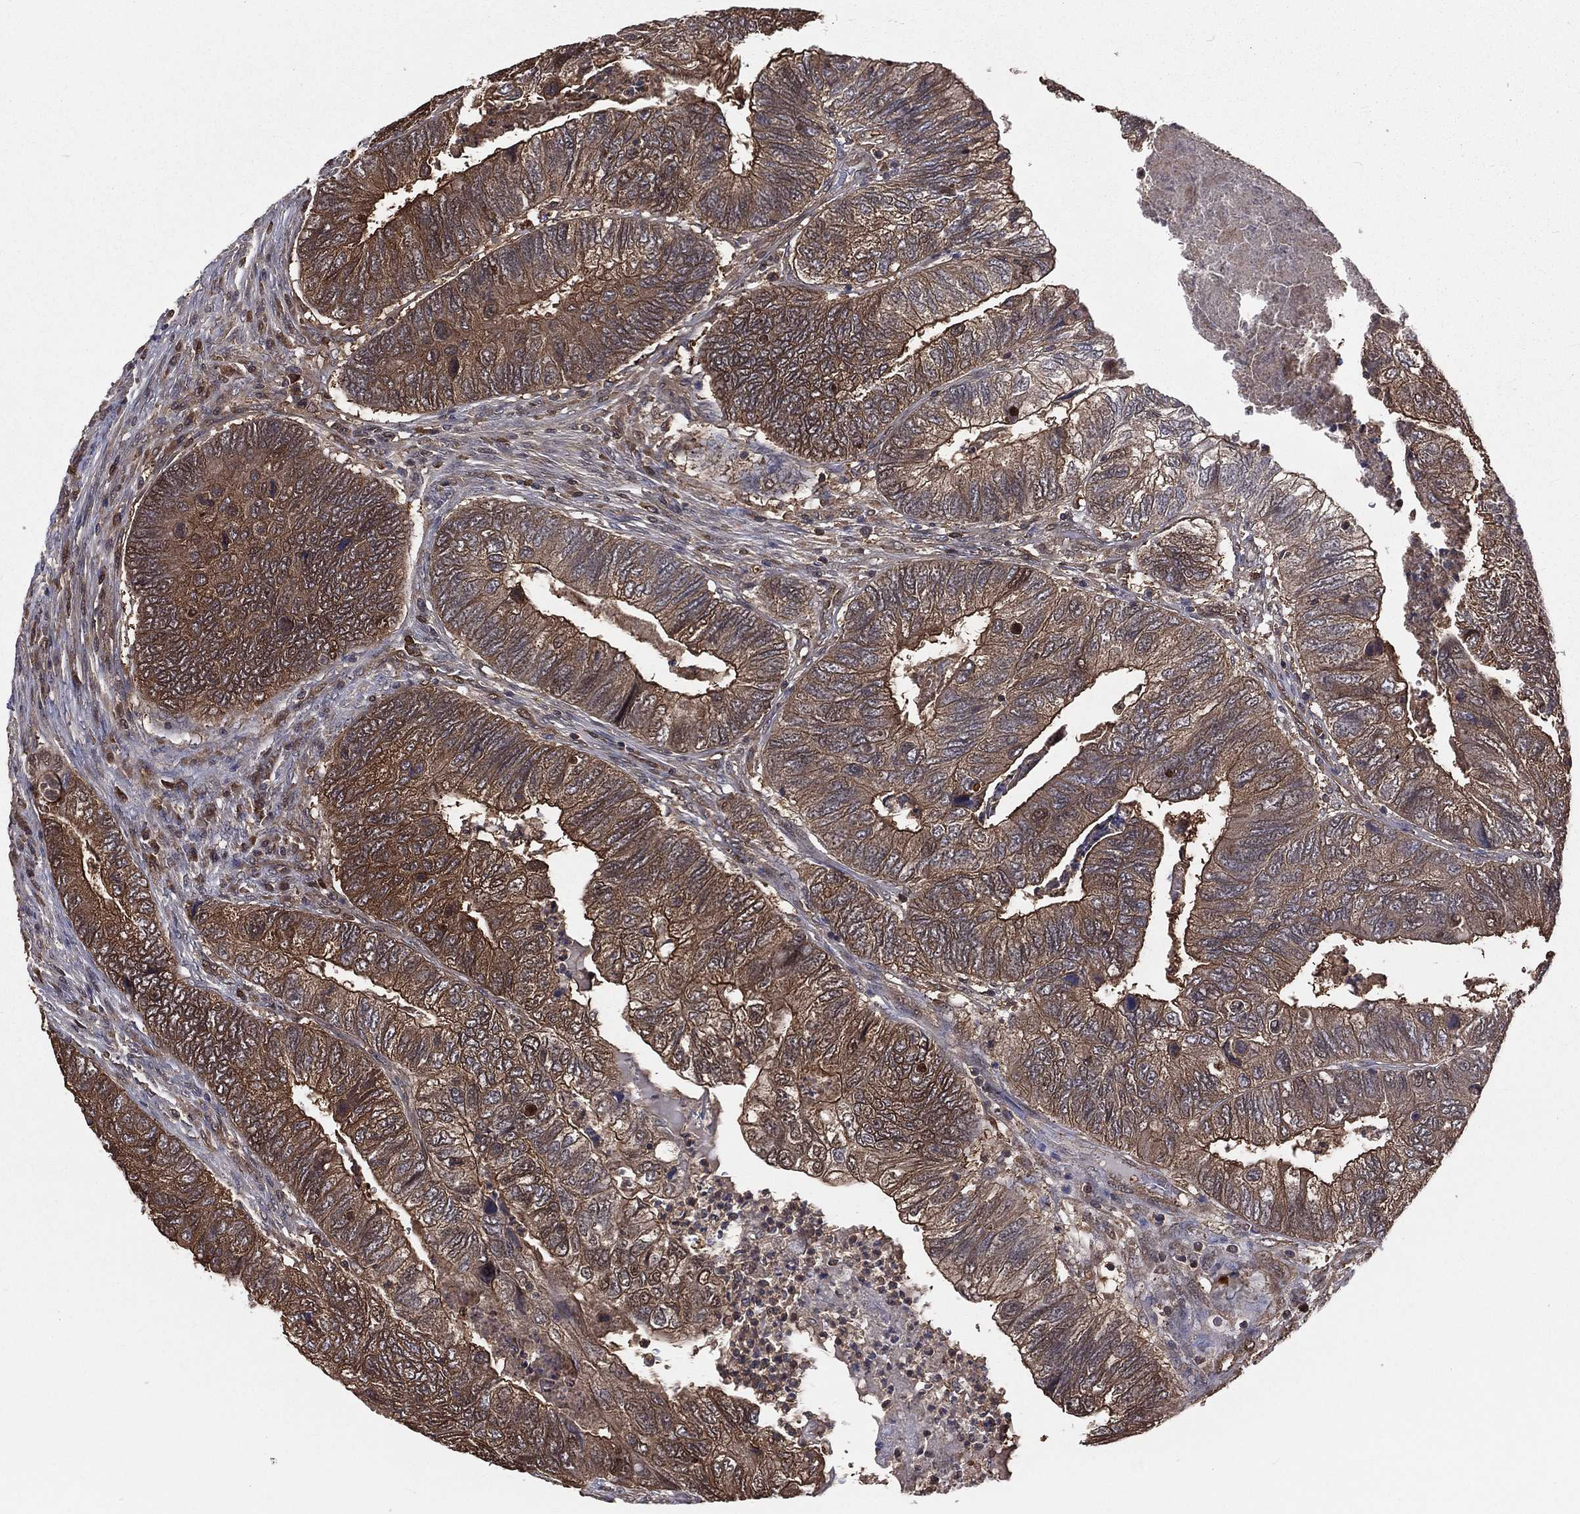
{"staining": {"intensity": "moderate", "quantity": "25%-75%", "location": "cytoplasmic/membranous"}, "tissue": "colorectal cancer", "cell_type": "Tumor cells", "image_type": "cancer", "snomed": [{"axis": "morphology", "description": "Adenocarcinoma, NOS"}, {"axis": "topography", "description": "Colon"}], "caption": "The image demonstrates immunohistochemical staining of adenocarcinoma (colorectal). There is moderate cytoplasmic/membranous positivity is present in approximately 25%-75% of tumor cells.", "gene": "TBC1D2", "patient": {"sex": "female", "age": 67}}